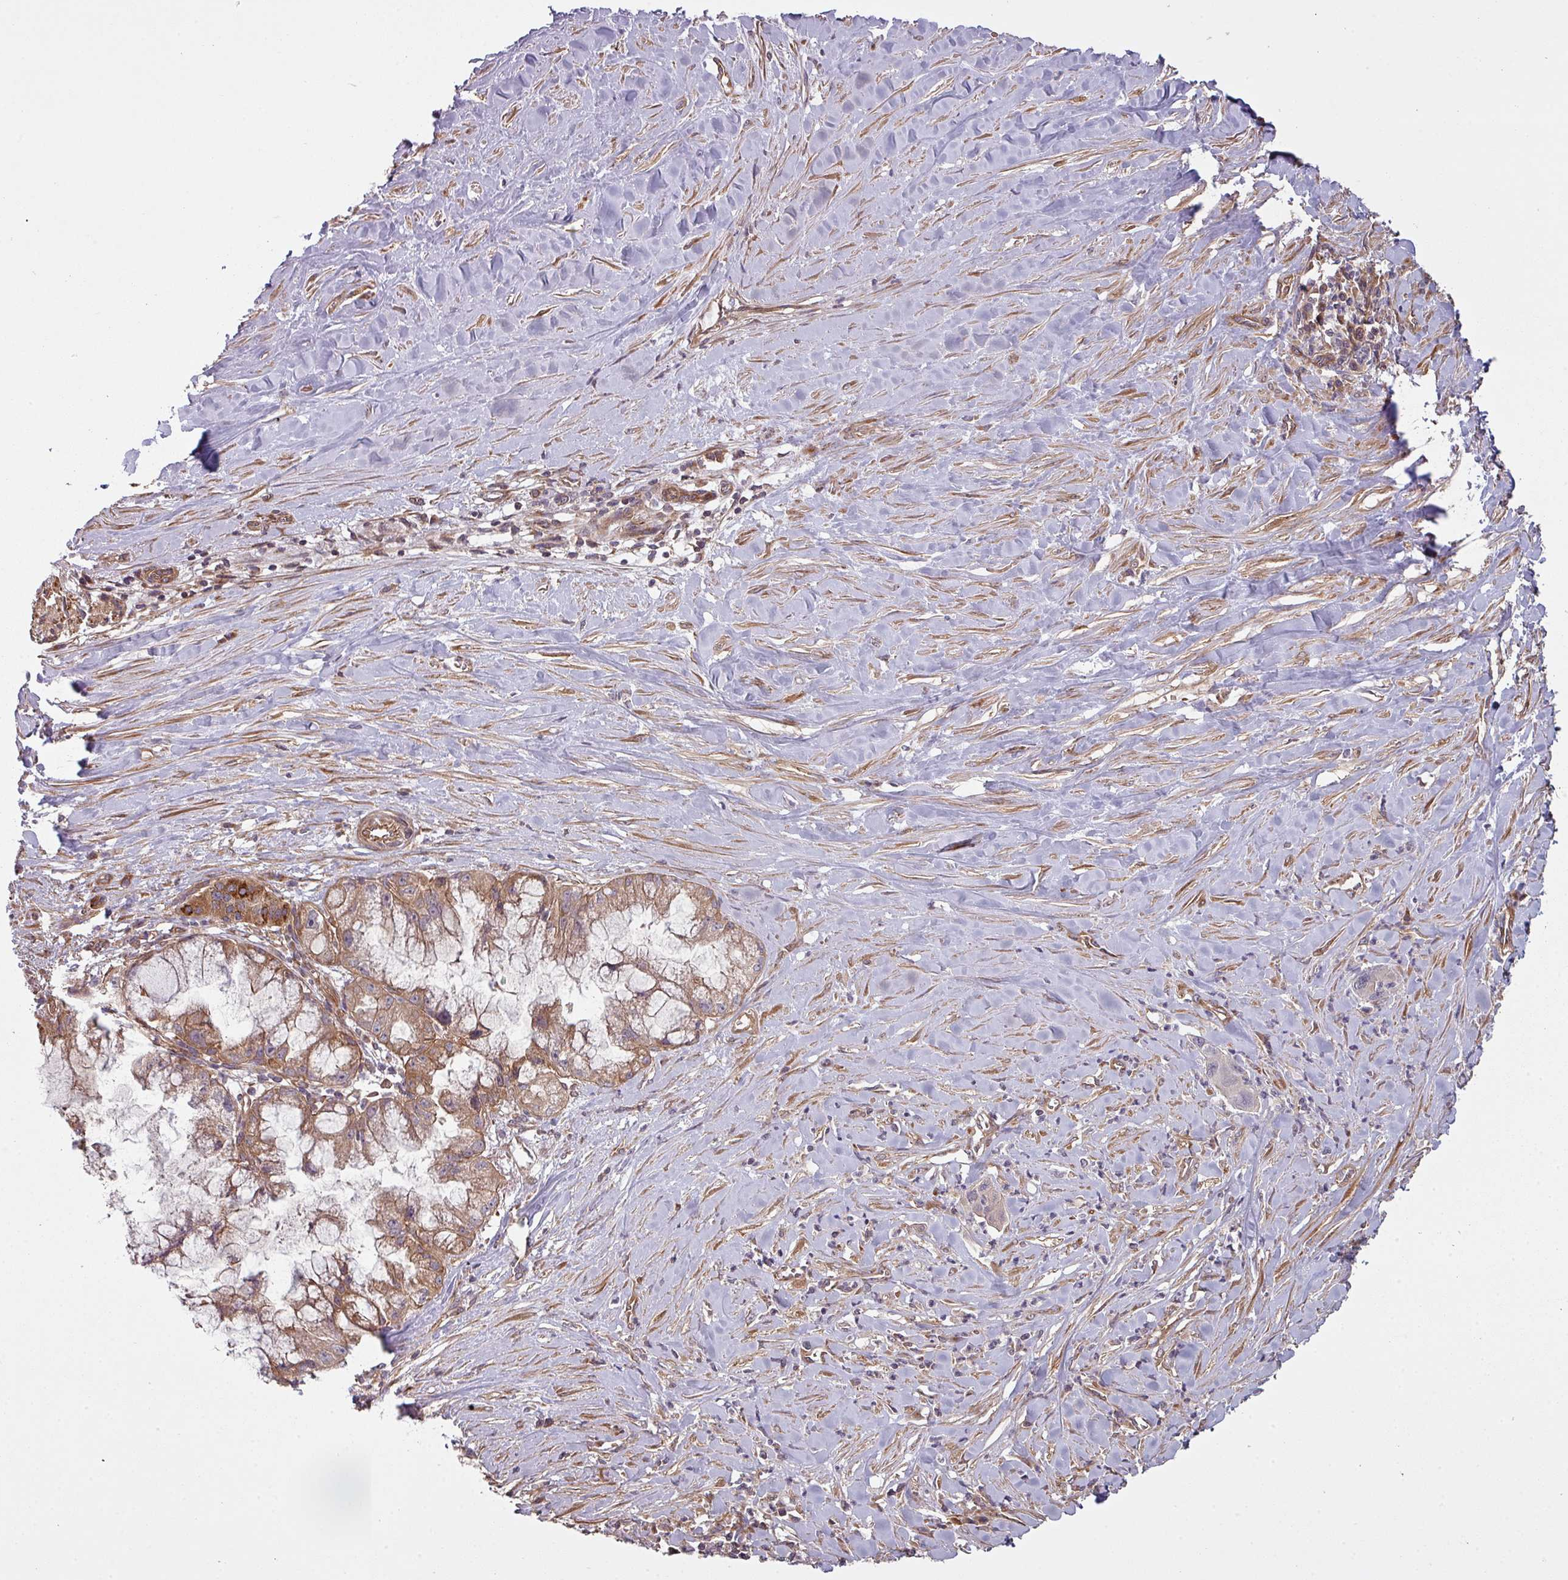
{"staining": {"intensity": "moderate", "quantity": ">75%", "location": "cytoplasmic/membranous"}, "tissue": "pancreatic cancer", "cell_type": "Tumor cells", "image_type": "cancer", "snomed": [{"axis": "morphology", "description": "Adenocarcinoma, NOS"}, {"axis": "topography", "description": "Pancreas"}], "caption": "Pancreatic cancer stained with a brown dye reveals moderate cytoplasmic/membranous positive expression in approximately >75% of tumor cells.", "gene": "SNRNP25", "patient": {"sex": "male", "age": 73}}